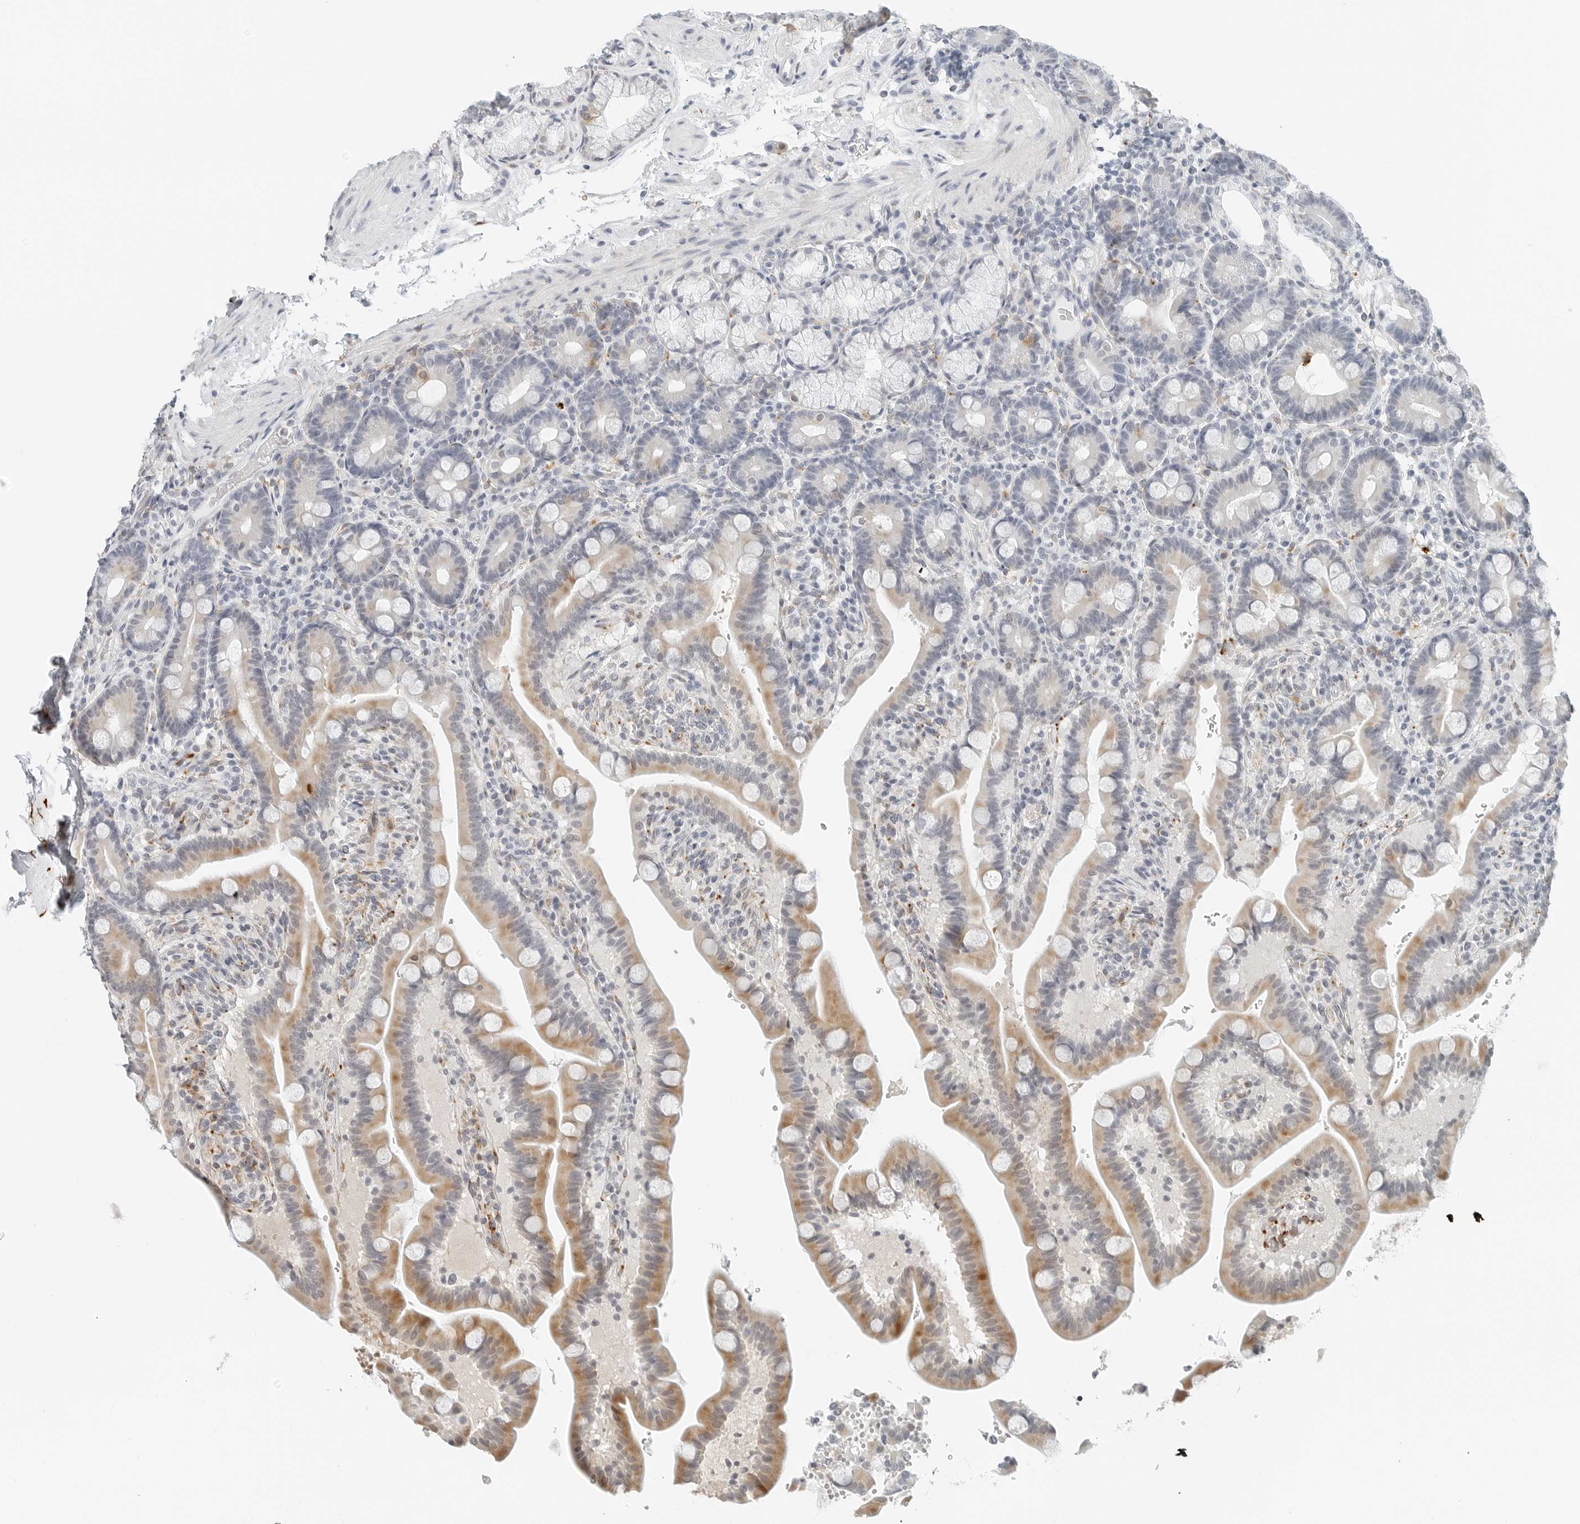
{"staining": {"intensity": "moderate", "quantity": "25%-75%", "location": "cytoplasmic/membranous"}, "tissue": "duodenum", "cell_type": "Glandular cells", "image_type": "normal", "snomed": [{"axis": "morphology", "description": "Normal tissue, NOS"}, {"axis": "topography", "description": "Duodenum"}], "caption": "IHC image of benign duodenum stained for a protein (brown), which exhibits medium levels of moderate cytoplasmic/membranous staining in about 25%-75% of glandular cells.", "gene": "P4HA2", "patient": {"sex": "male", "age": 54}}